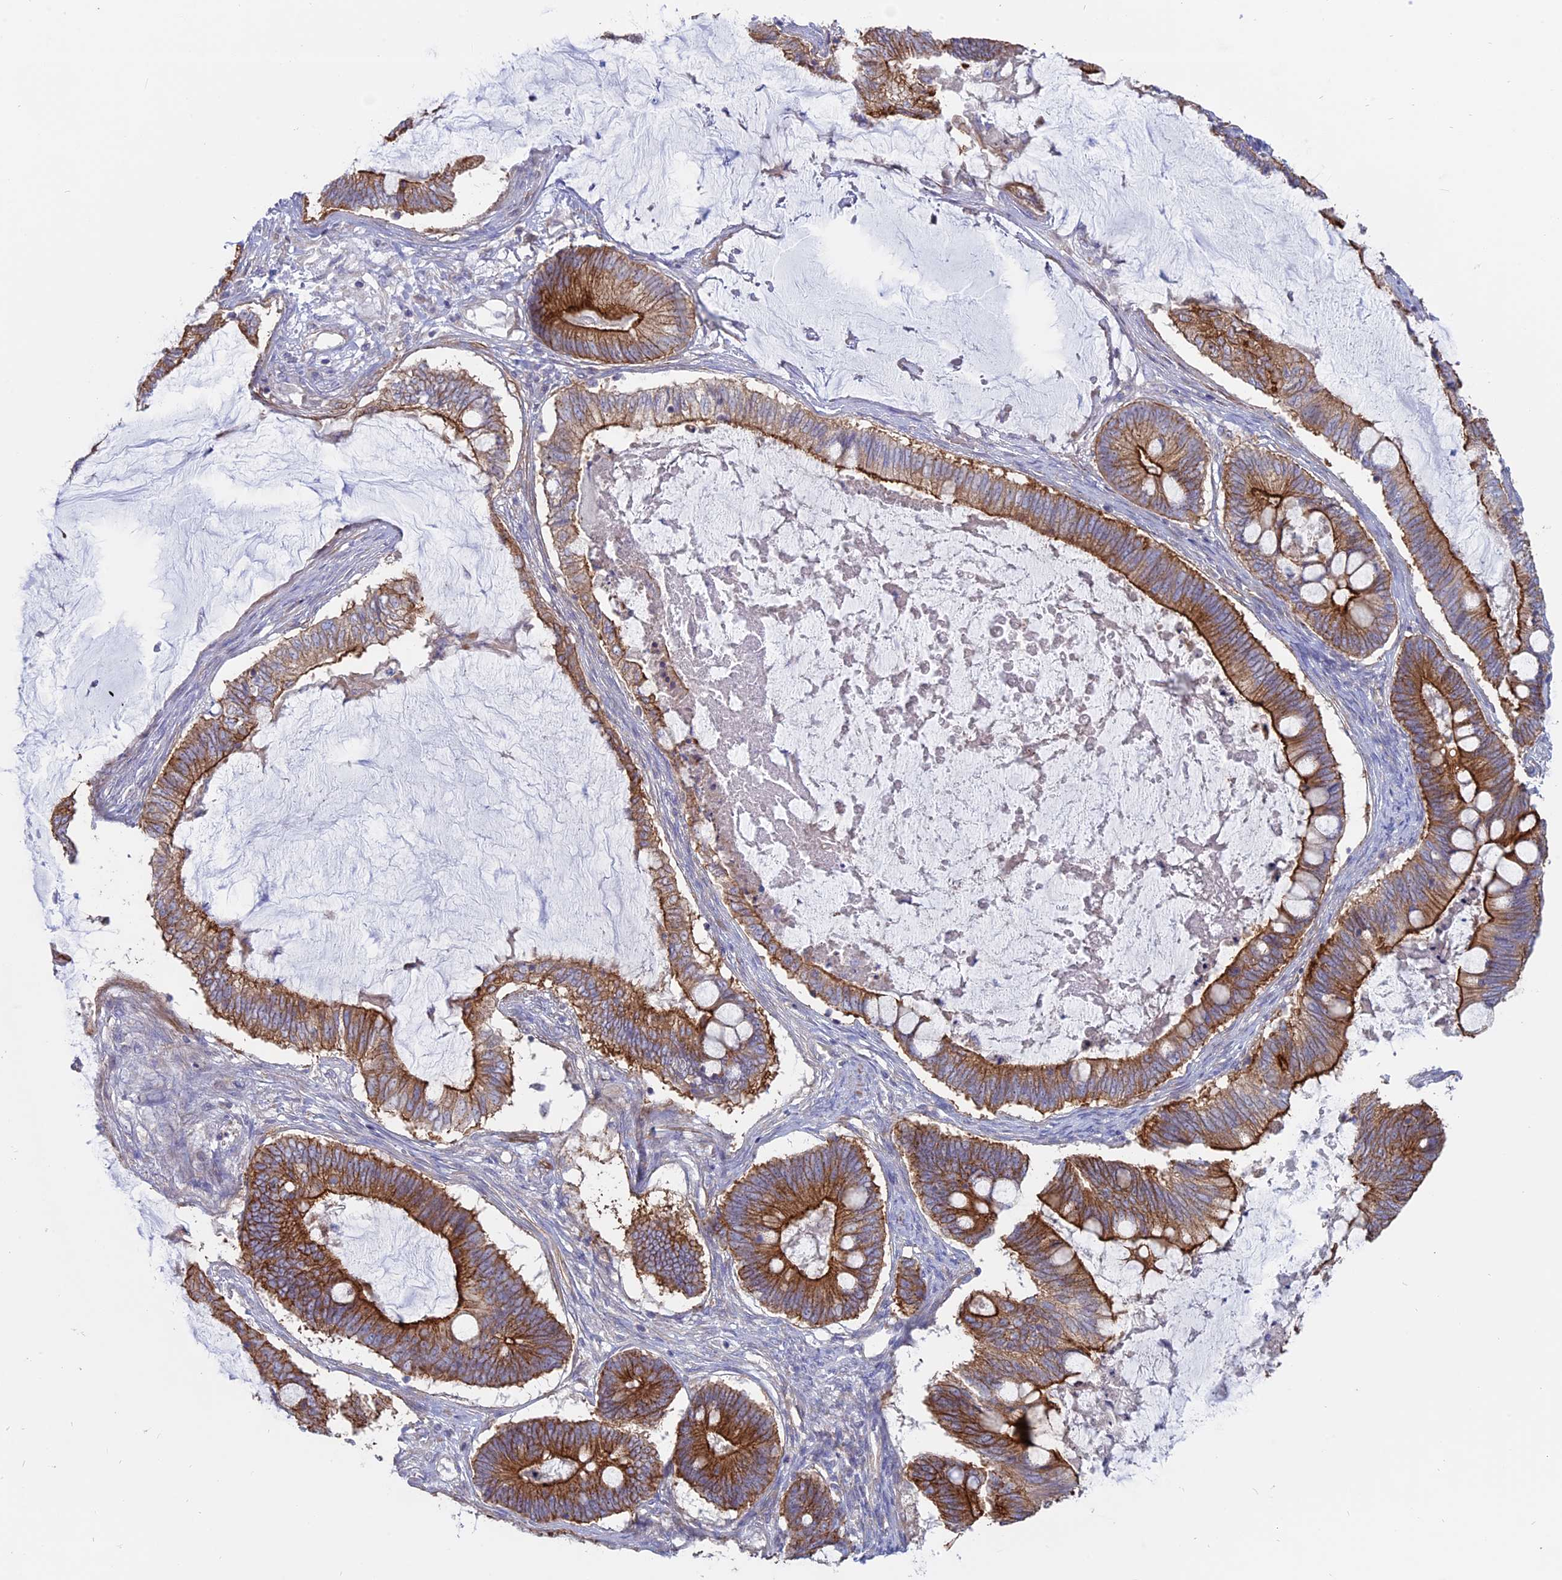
{"staining": {"intensity": "strong", "quantity": ">75%", "location": "cytoplasmic/membranous"}, "tissue": "ovarian cancer", "cell_type": "Tumor cells", "image_type": "cancer", "snomed": [{"axis": "morphology", "description": "Cystadenocarcinoma, mucinous, NOS"}, {"axis": "topography", "description": "Ovary"}], "caption": "This image demonstrates immunohistochemistry staining of human ovarian cancer (mucinous cystadenocarcinoma), with high strong cytoplasmic/membranous expression in approximately >75% of tumor cells.", "gene": "MYO5B", "patient": {"sex": "female", "age": 61}}